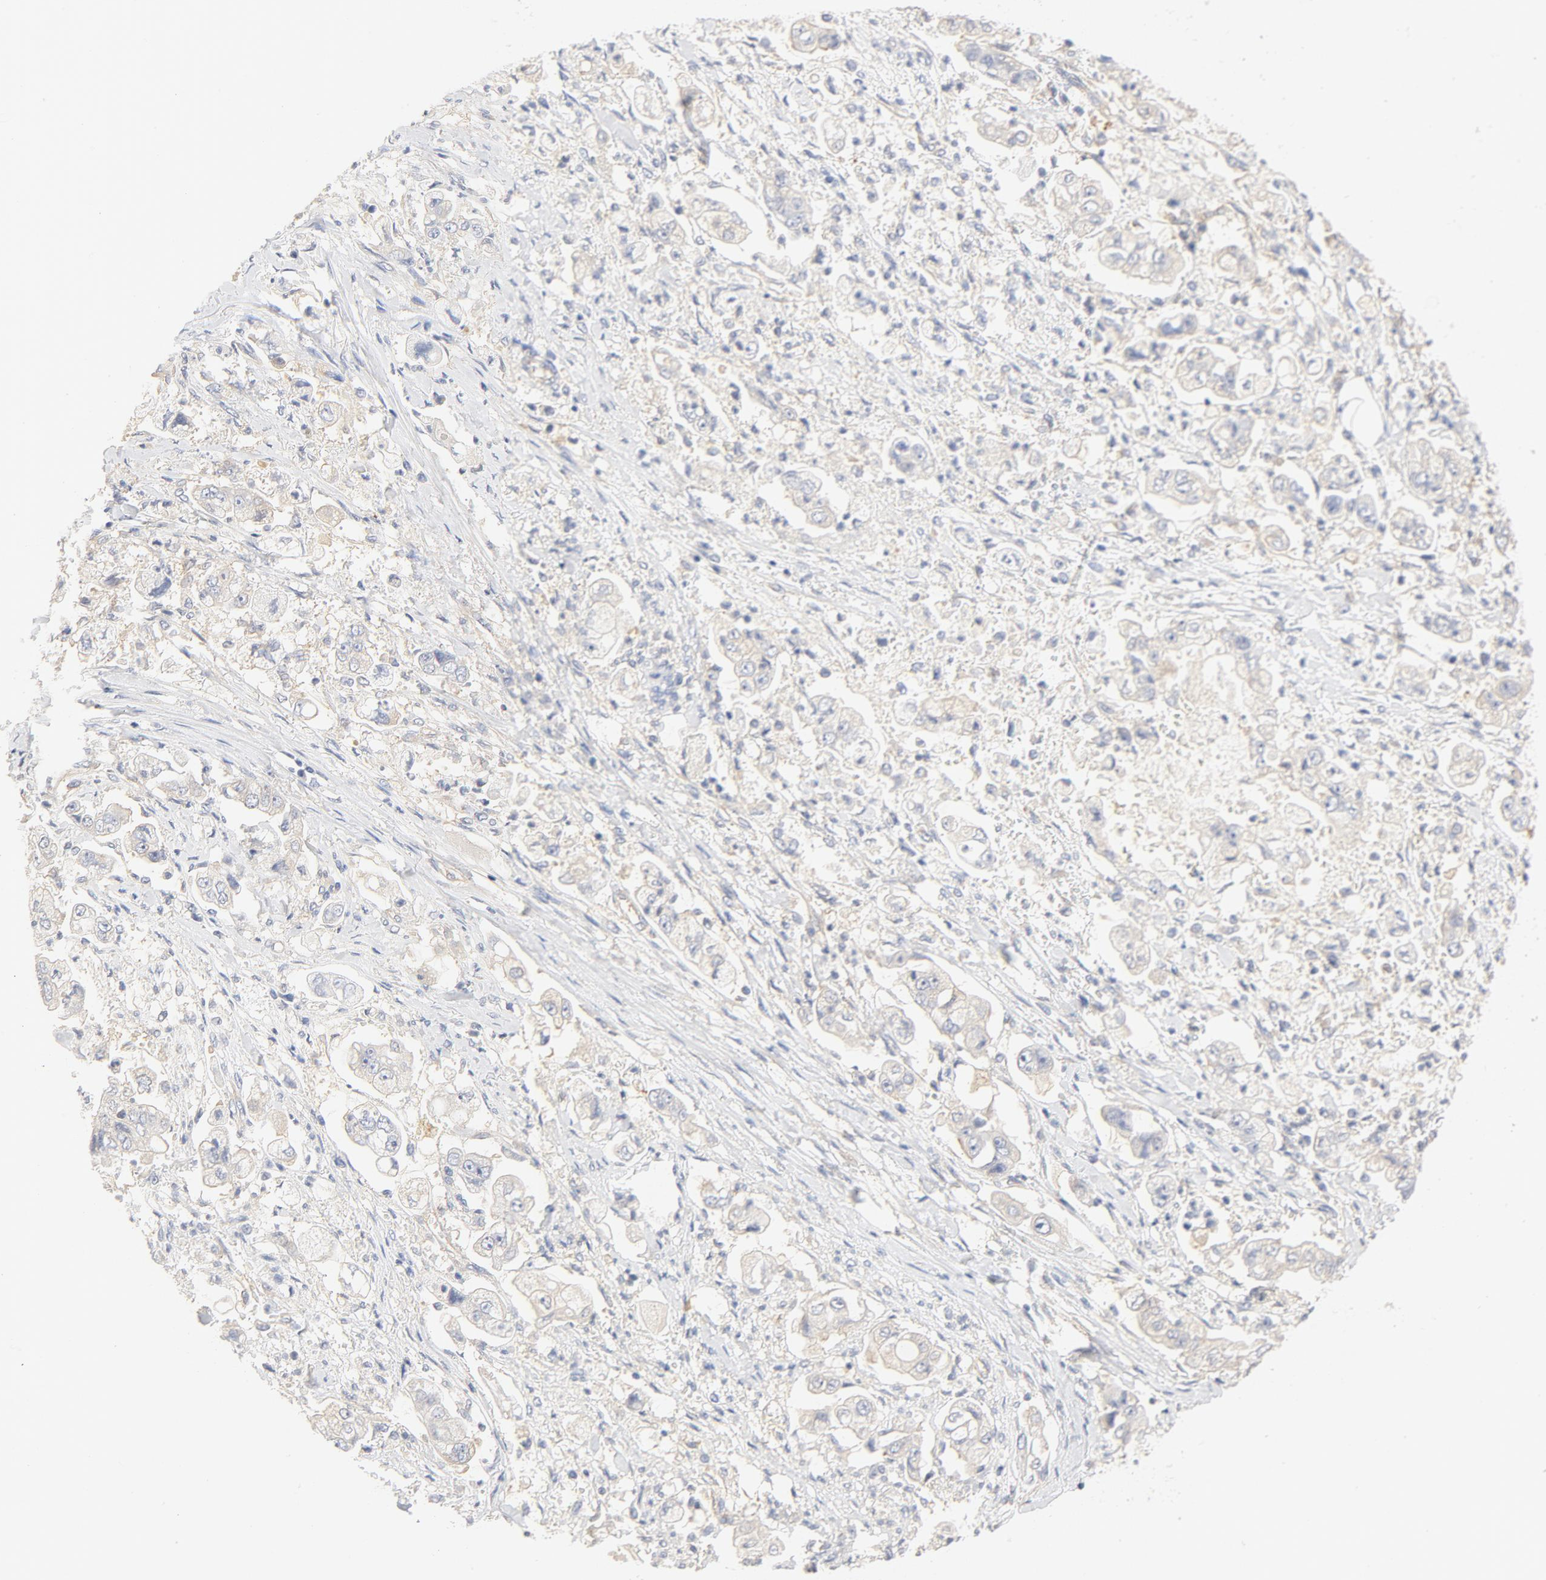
{"staining": {"intensity": "weak", "quantity": "25%-75%", "location": "cytoplasmic/membranous"}, "tissue": "stomach cancer", "cell_type": "Tumor cells", "image_type": "cancer", "snomed": [{"axis": "morphology", "description": "Adenocarcinoma, NOS"}, {"axis": "topography", "description": "Stomach"}], "caption": "The micrograph shows immunohistochemical staining of stomach adenocarcinoma. There is weak cytoplasmic/membranous staining is appreciated in approximately 25%-75% of tumor cells.", "gene": "DYNC1H1", "patient": {"sex": "male", "age": 62}}